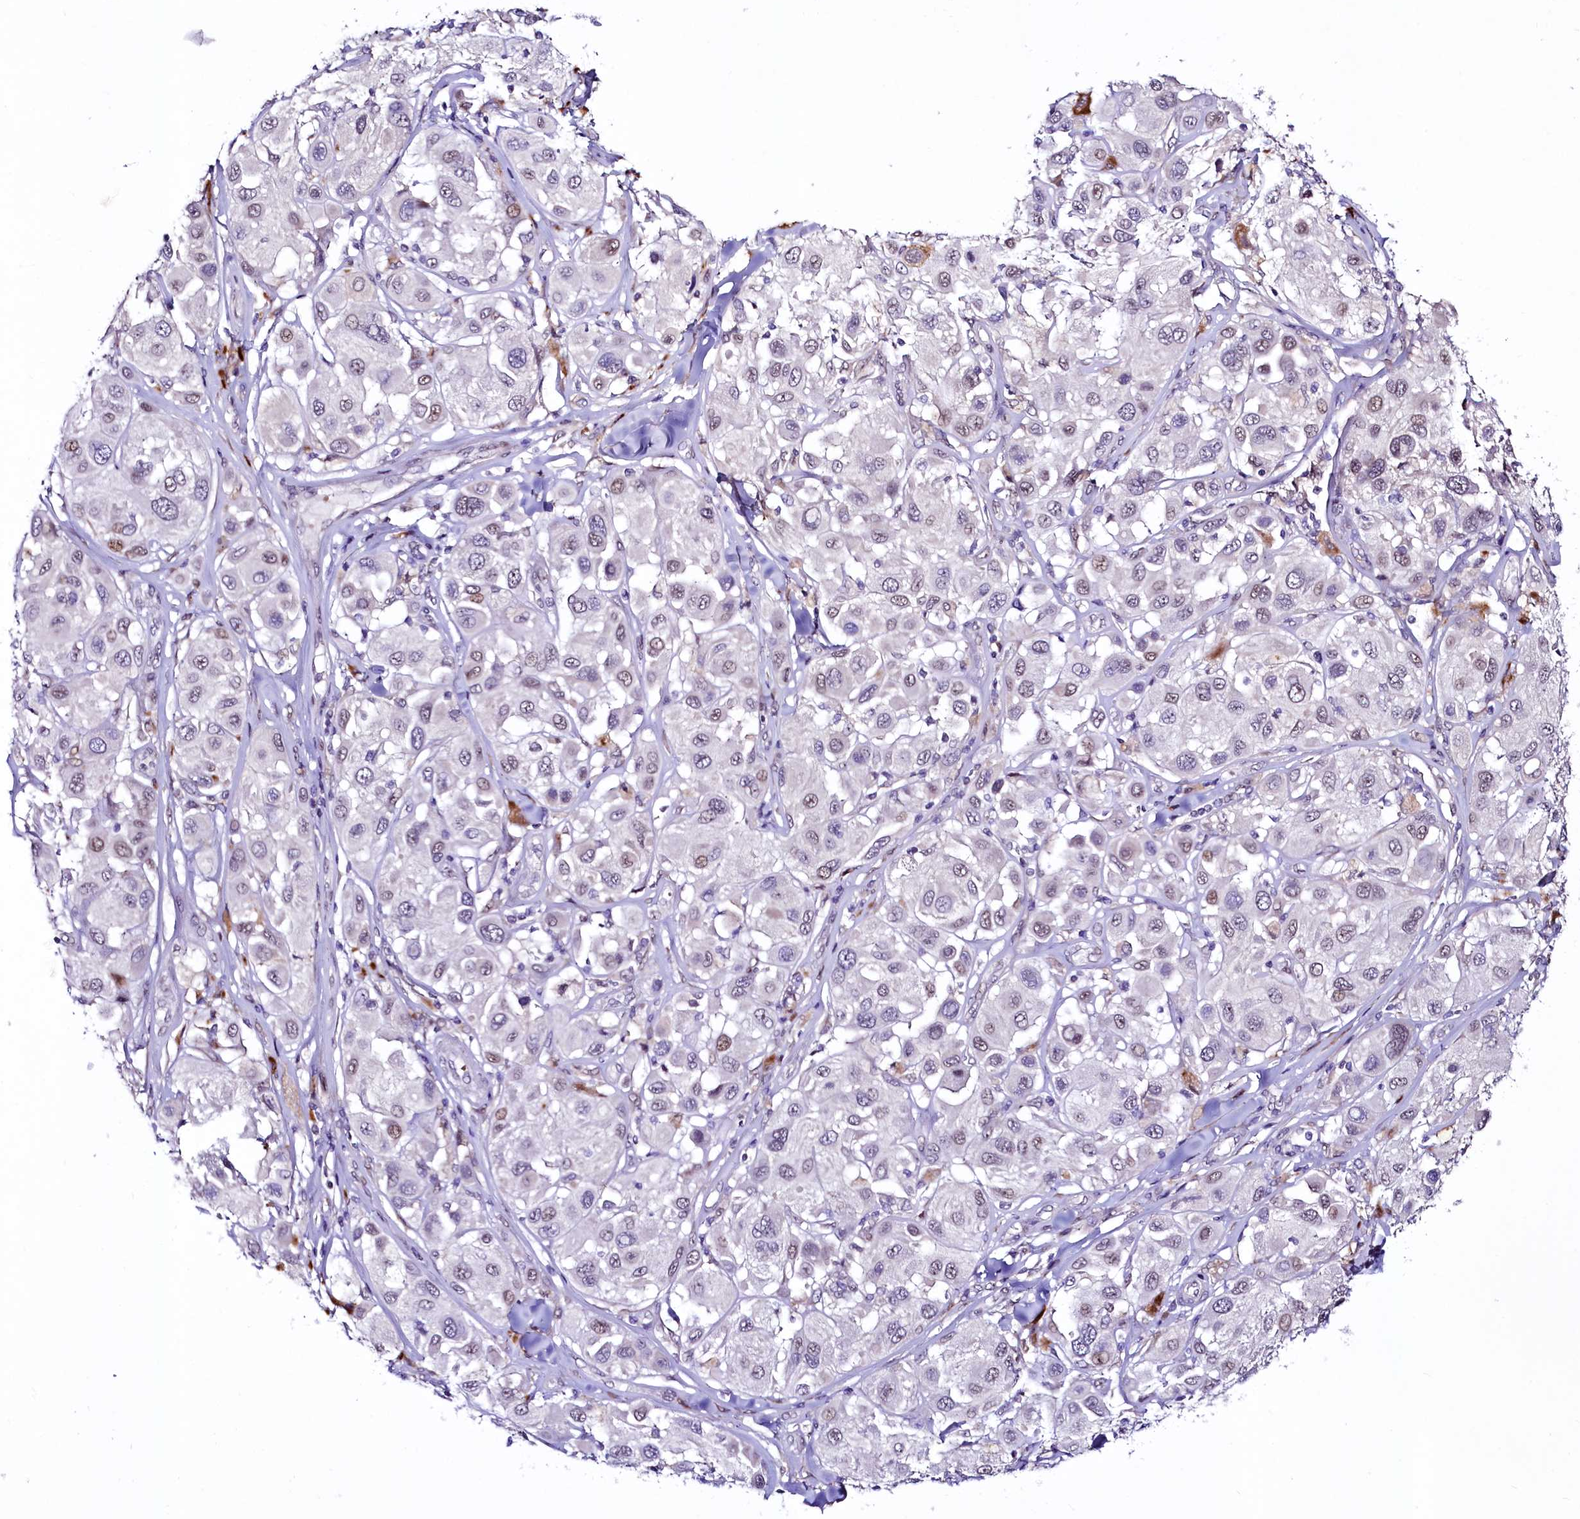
{"staining": {"intensity": "weak", "quantity": "<25%", "location": "nuclear"}, "tissue": "melanoma", "cell_type": "Tumor cells", "image_type": "cancer", "snomed": [{"axis": "morphology", "description": "Malignant melanoma, Metastatic site"}, {"axis": "topography", "description": "Skin"}], "caption": "An IHC image of malignant melanoma (metastatic site) is shown. There is no staining in tumor cells of malignant melanoma (metastatic site).", "gene": "LEUTX", "patient": {"sex": "male", "age": 41}}